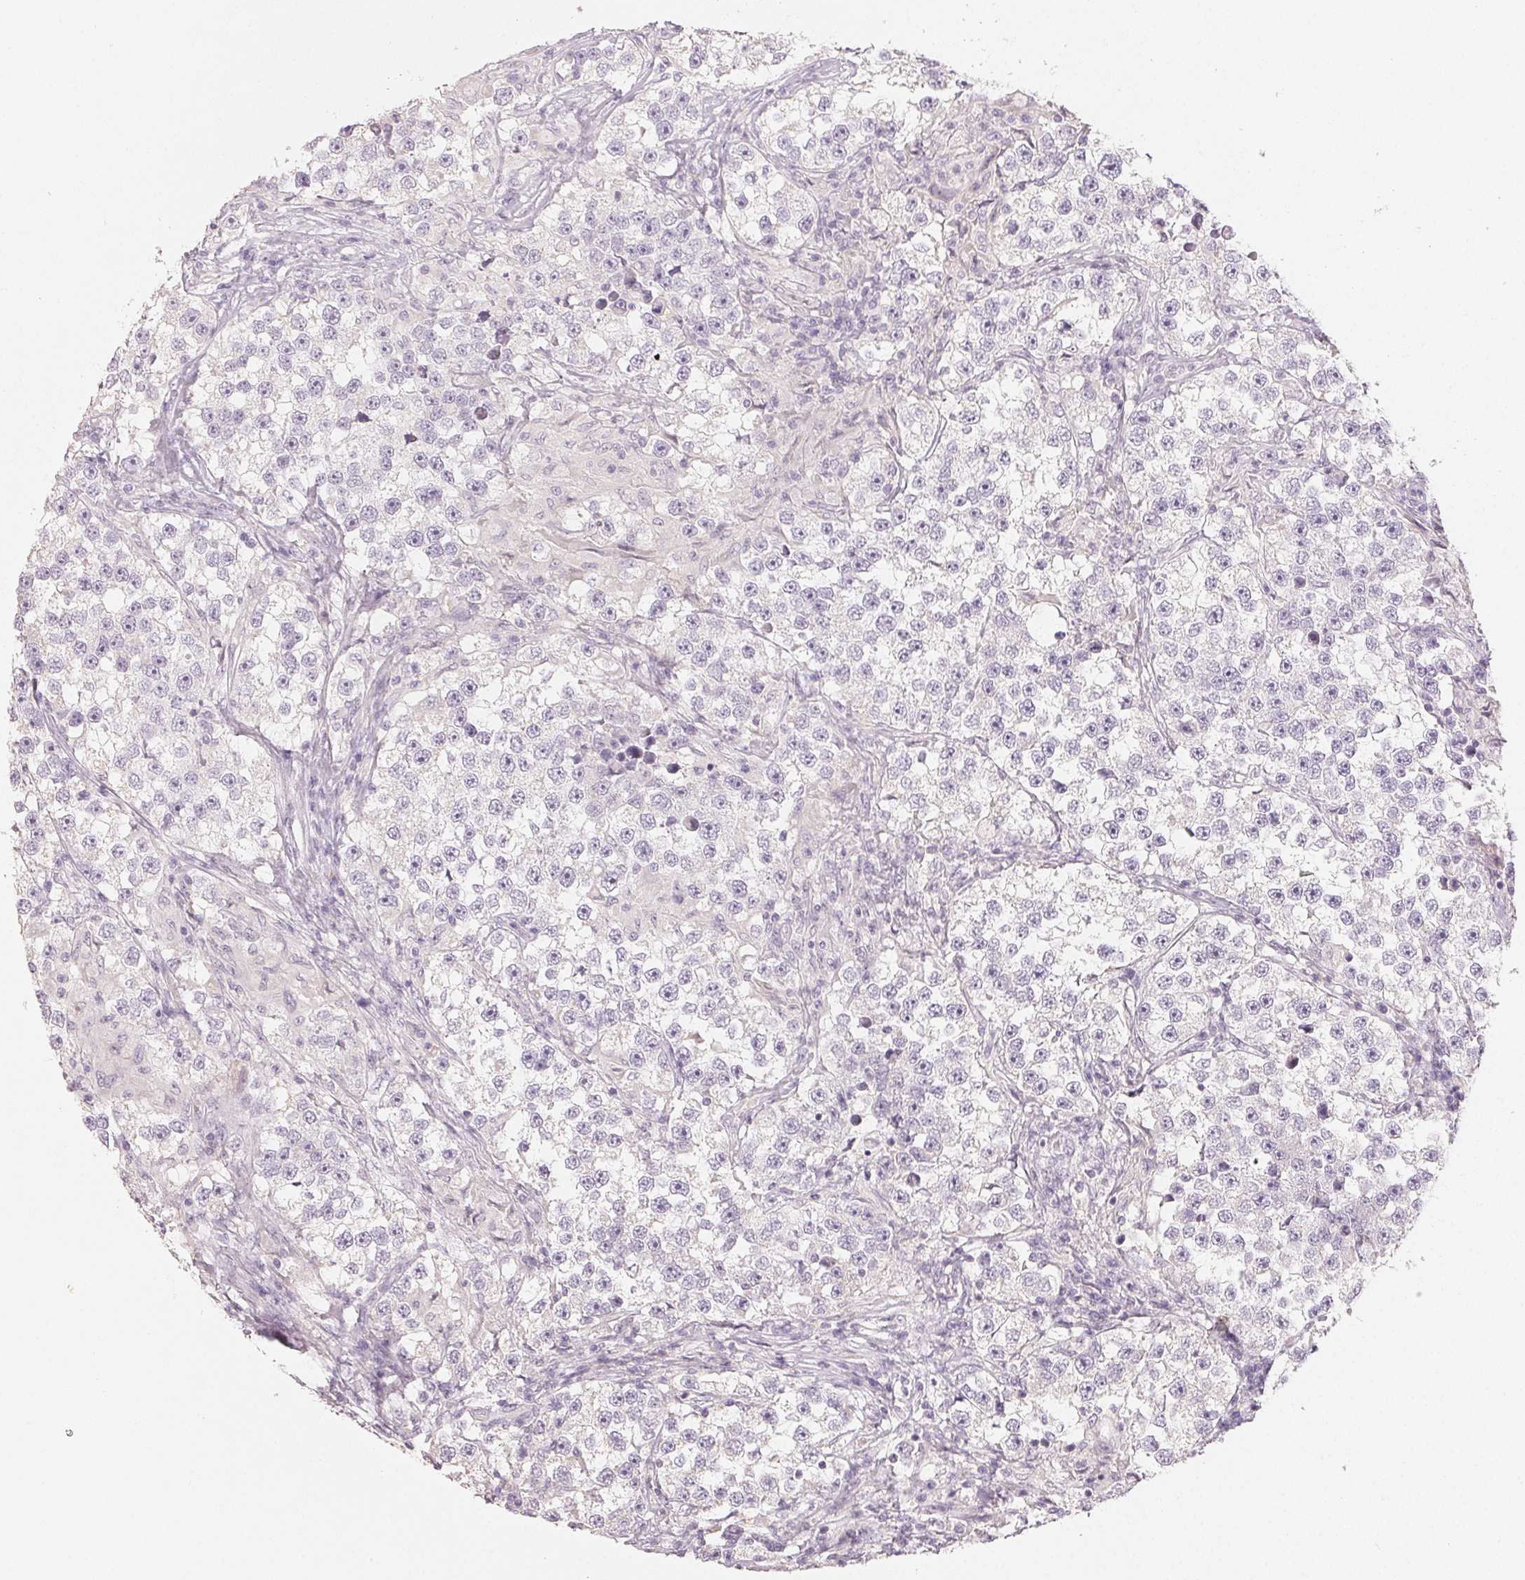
{"staining": {"intensity": "negative", "quantity": "none", "location": "none"}, "tissue": "testis cancer", "cell_type": "Tumor cells", "image_type": "cancer", "snomed": [{"axis": "morphology", "description": "Seminoma, NOS"}, {"axis": "topography", "description": "Testis"}], "caption": "Tumor cells show no significant expression in testis cancer.", "gene": "LVRN", "patient": {"sex": "male", "age": 46}}